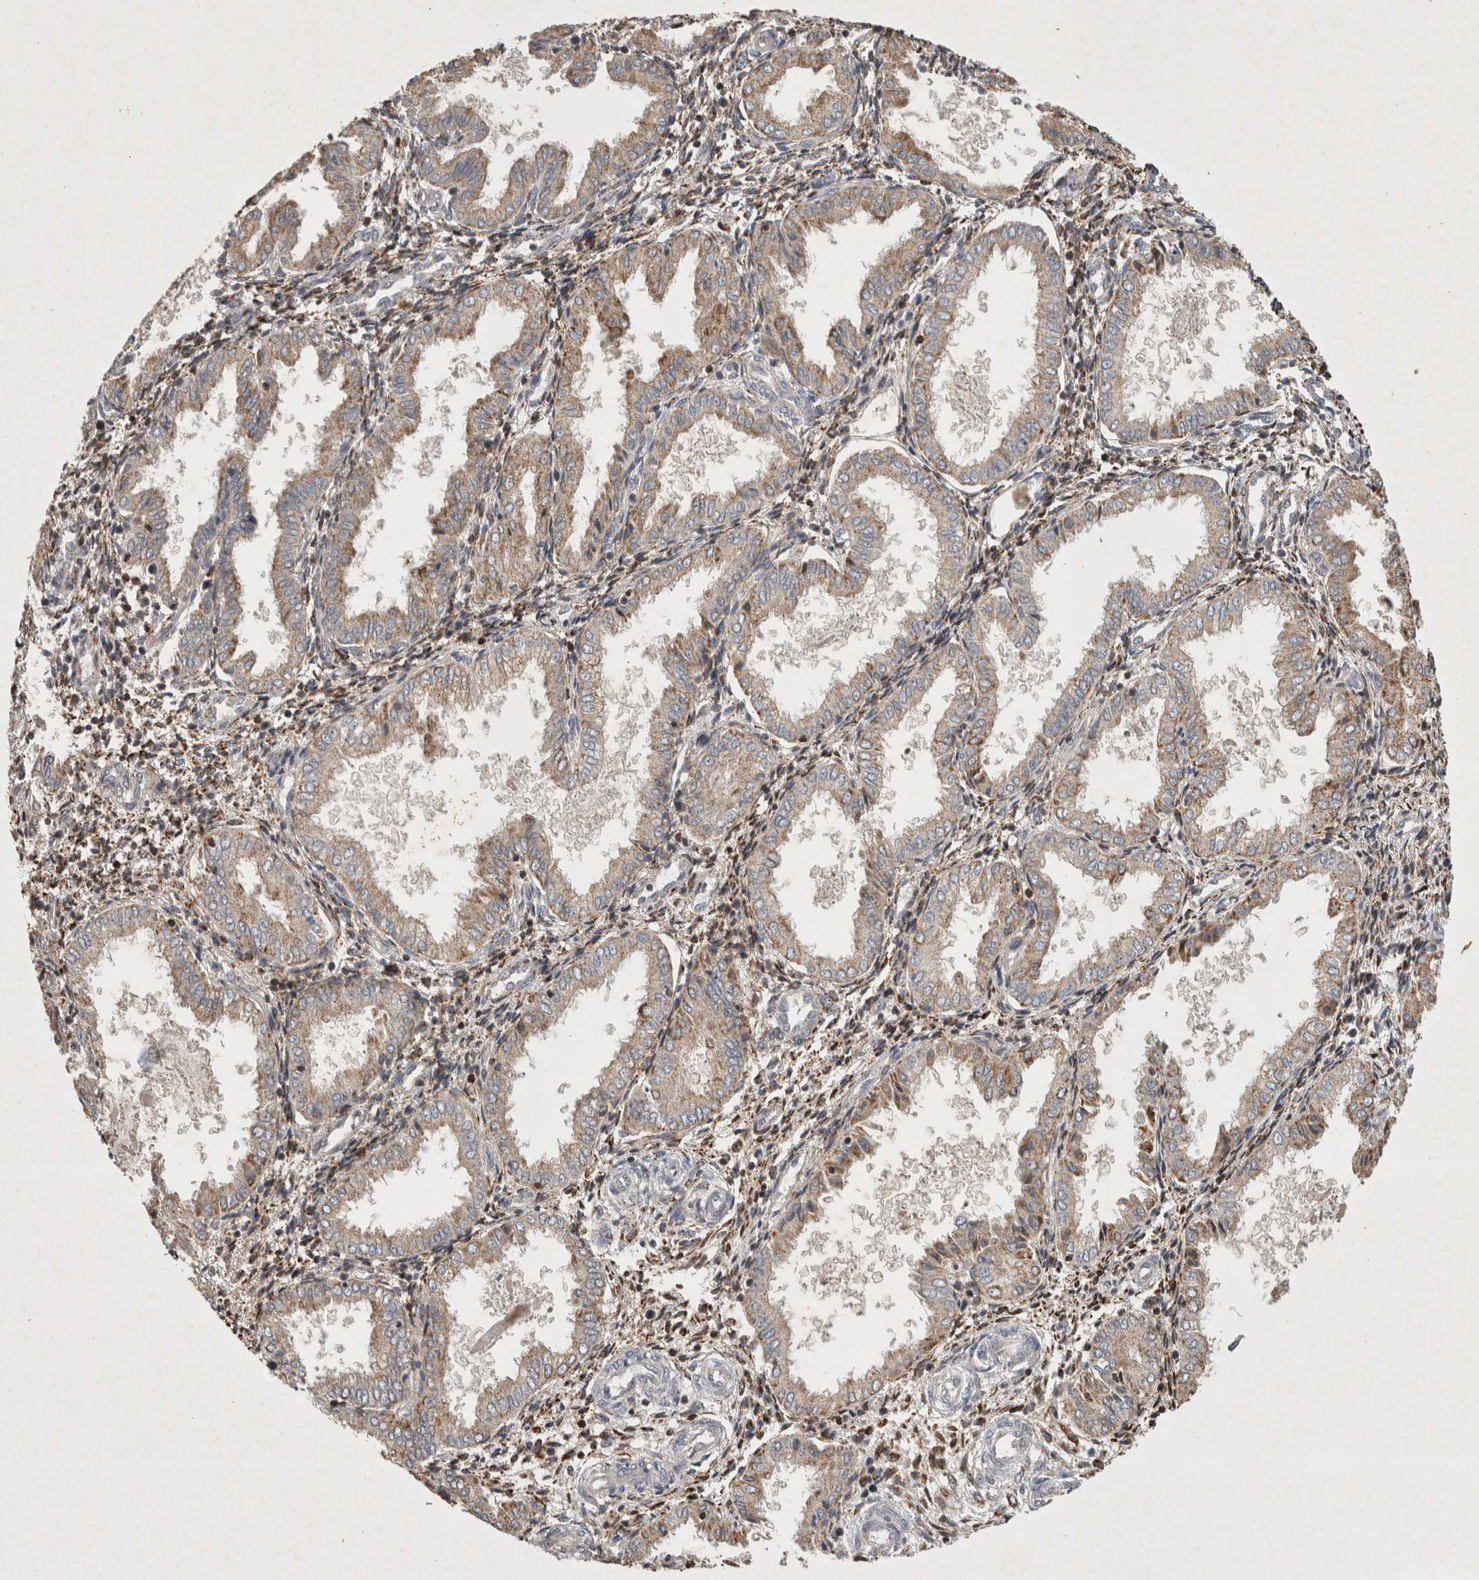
{"staining": {"intensity": "moderate", "quantity": ">75%", "location": "cytoplasmic/membranous"}, "tissue": "endometrium", "cell_type": "Cells in endometrial stroma", "image_type": "normal", "snomed": [{"axis": "morphology", "description": "Normal tissue, NOS"}, {"axis": "topography", "description": "Endometrium"}], "caption": "Cells in endometrial stroma exhibit moderate cytoplasmic/membranous staining in approximately >75% of cells in normal endometrium. (DAB IHC with brightfield microscopy, high magnification).", "gene": "SERAC1", "patient": {"sex": "female", "age": 33}}